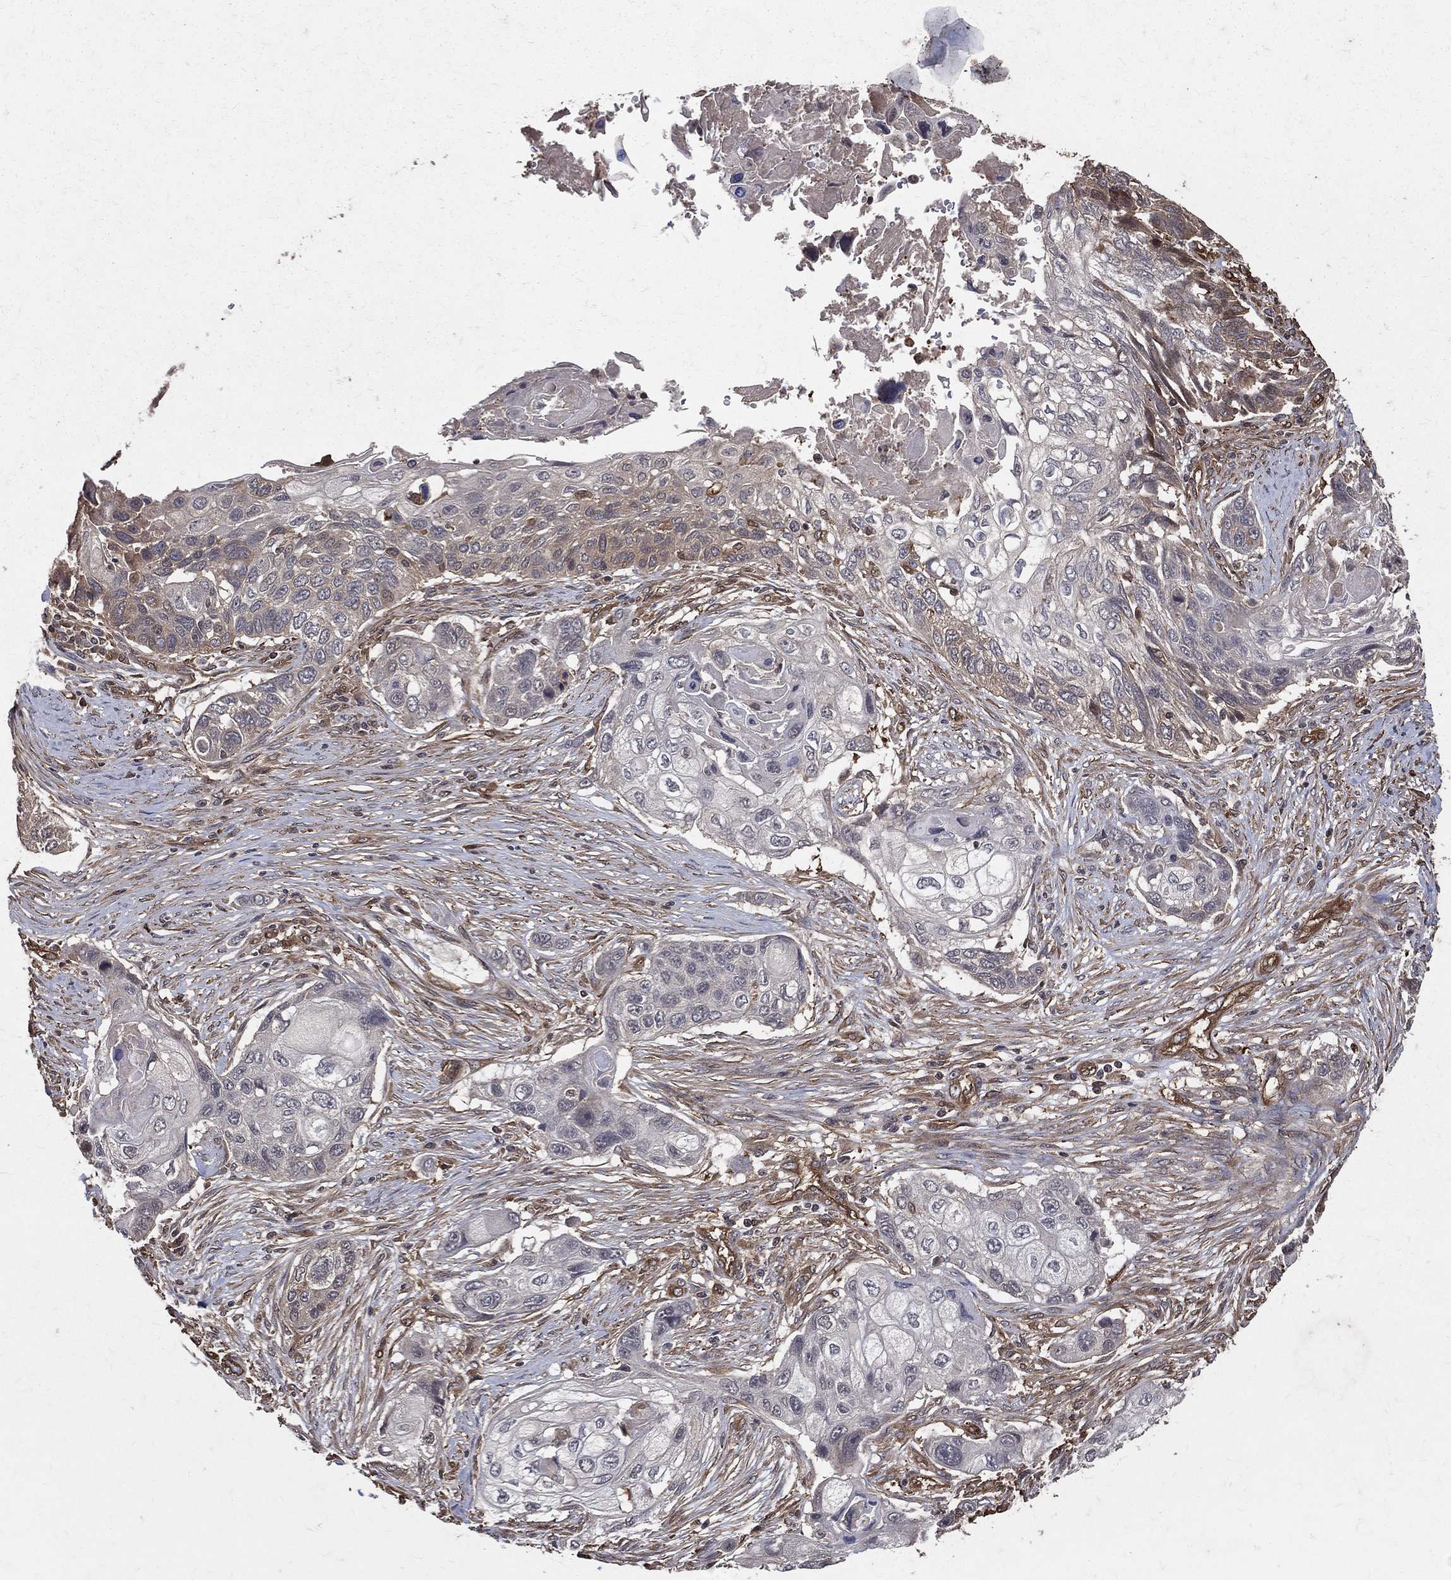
{"staining": {"intensity": "negative", "quantity": "none", "location": "none"}, "tissue": "lung cancer", "cell_type": "Tumor cells", "image_type": "cancer", "snomed": [{"axis": "morphology", "description": "Normal tissue, NOS"}, {"axis": "morphology", "description": "Squamous cell carcinoma, NOS"}, {"axis": "topography", "description": "Bronchus"}, {"axis": "topography", "description": "Lung"}], "caption": "Lung cancer (squamous cell carcinoma) stained for a protein using immunohistochemistry (IHC) shows no staining tumor cells.", "gene": "DPYSL2", "patient": {"sex": "male", "age": 69}}